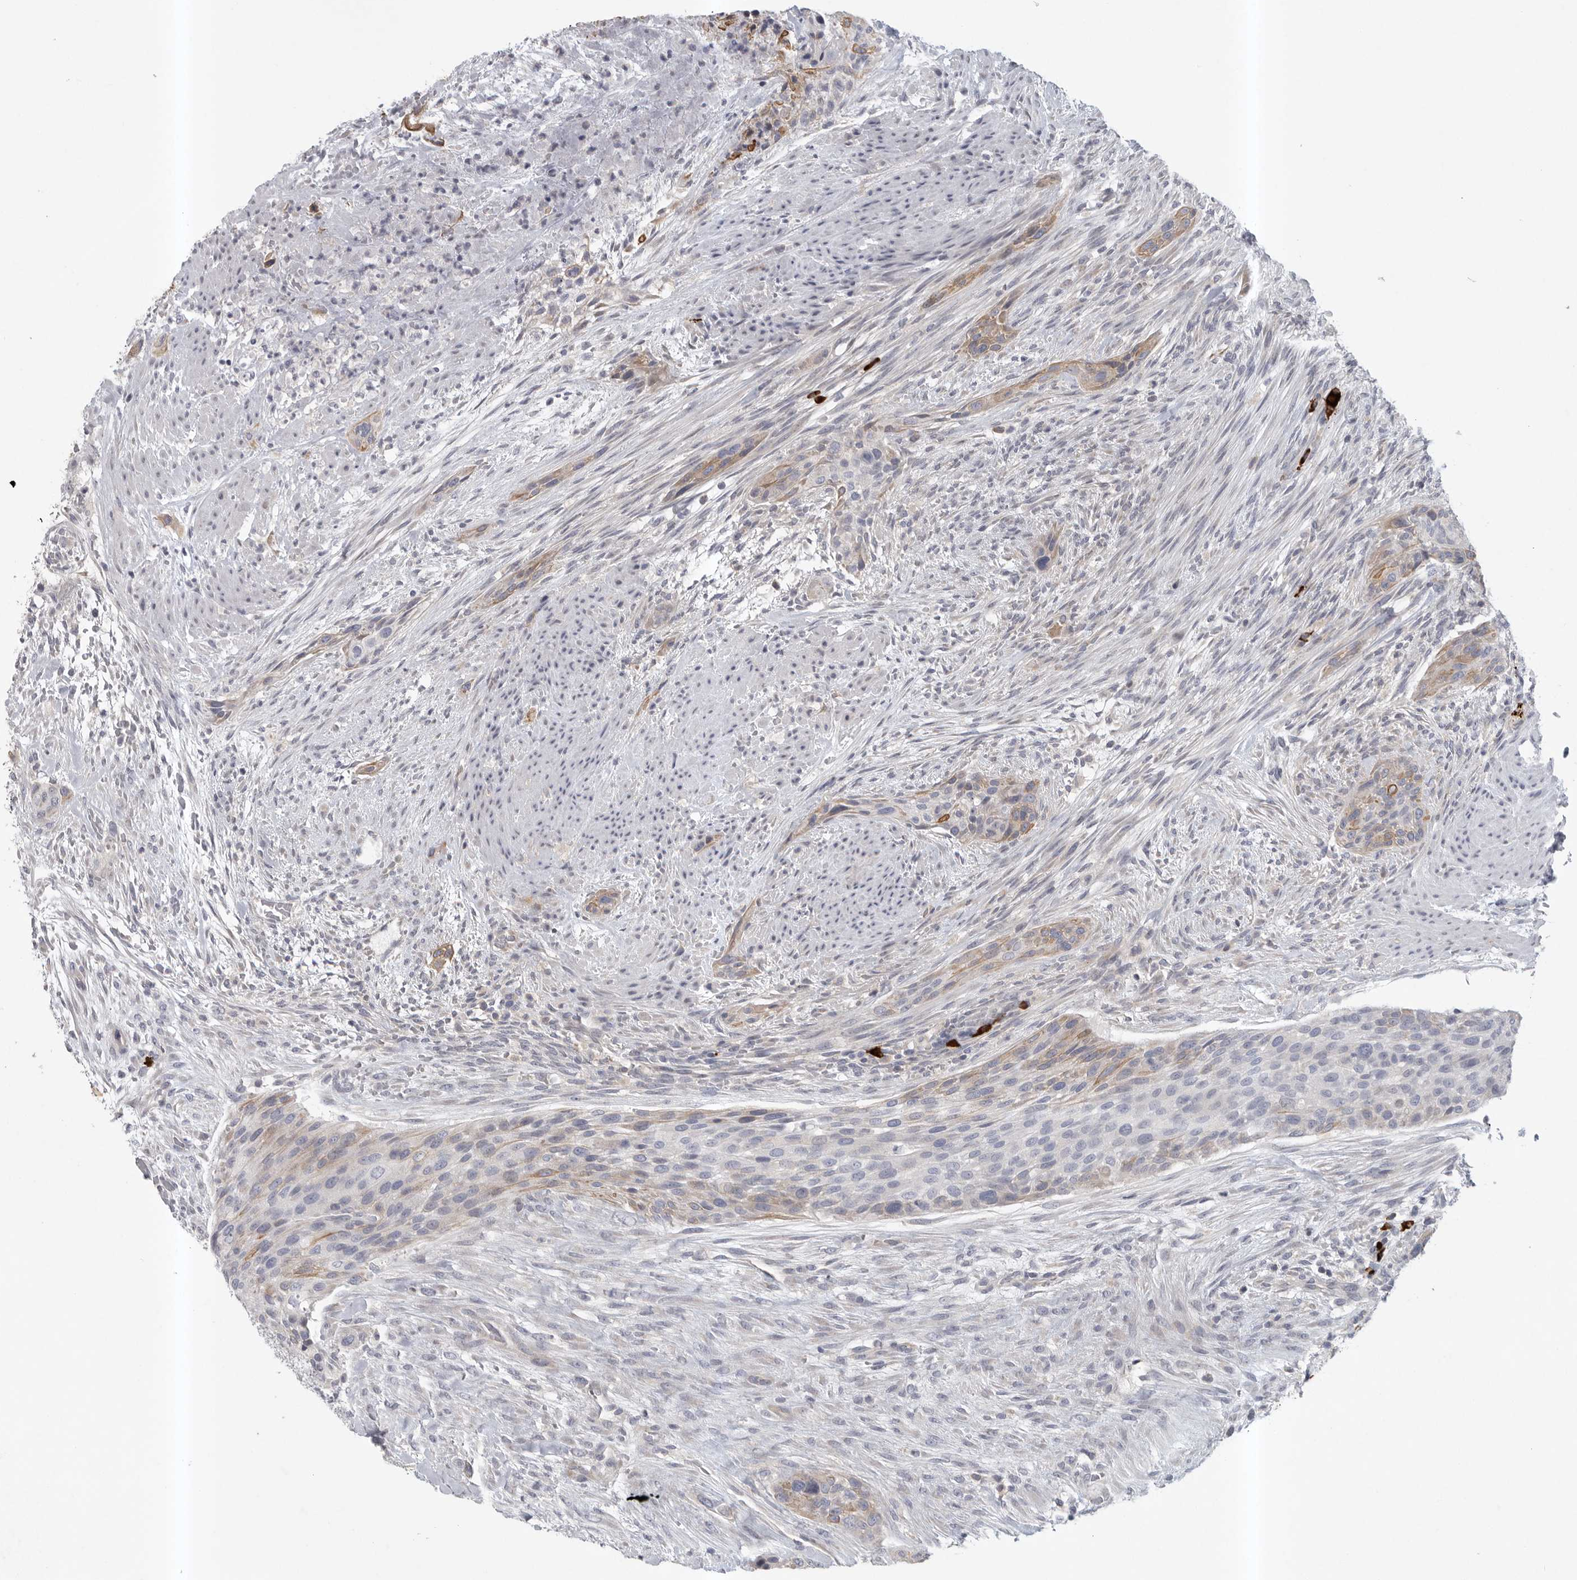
{"staining": {"intensity": "moderate", "quantity": "<25%", "location": "cytoplasmic/membranous"}, "tissue": "urothelial cancer", "cell_type": "Tumor cells", "image_type": "cancer", "snomed": [{"axis": "morphology", "description": "Urothelial carcinoma, High grade"}, {"axis": "topography", "description": "Urinary bladder"}], "caption": "Approximately <25% of tumor cells in urothelial cancer exhibit moderate cytoplasmic/membranous protein staining as visualized by brown immunohistochemical staining.", "gene": "TMEM69", "patient": {"sex": "male", "age": 35}}